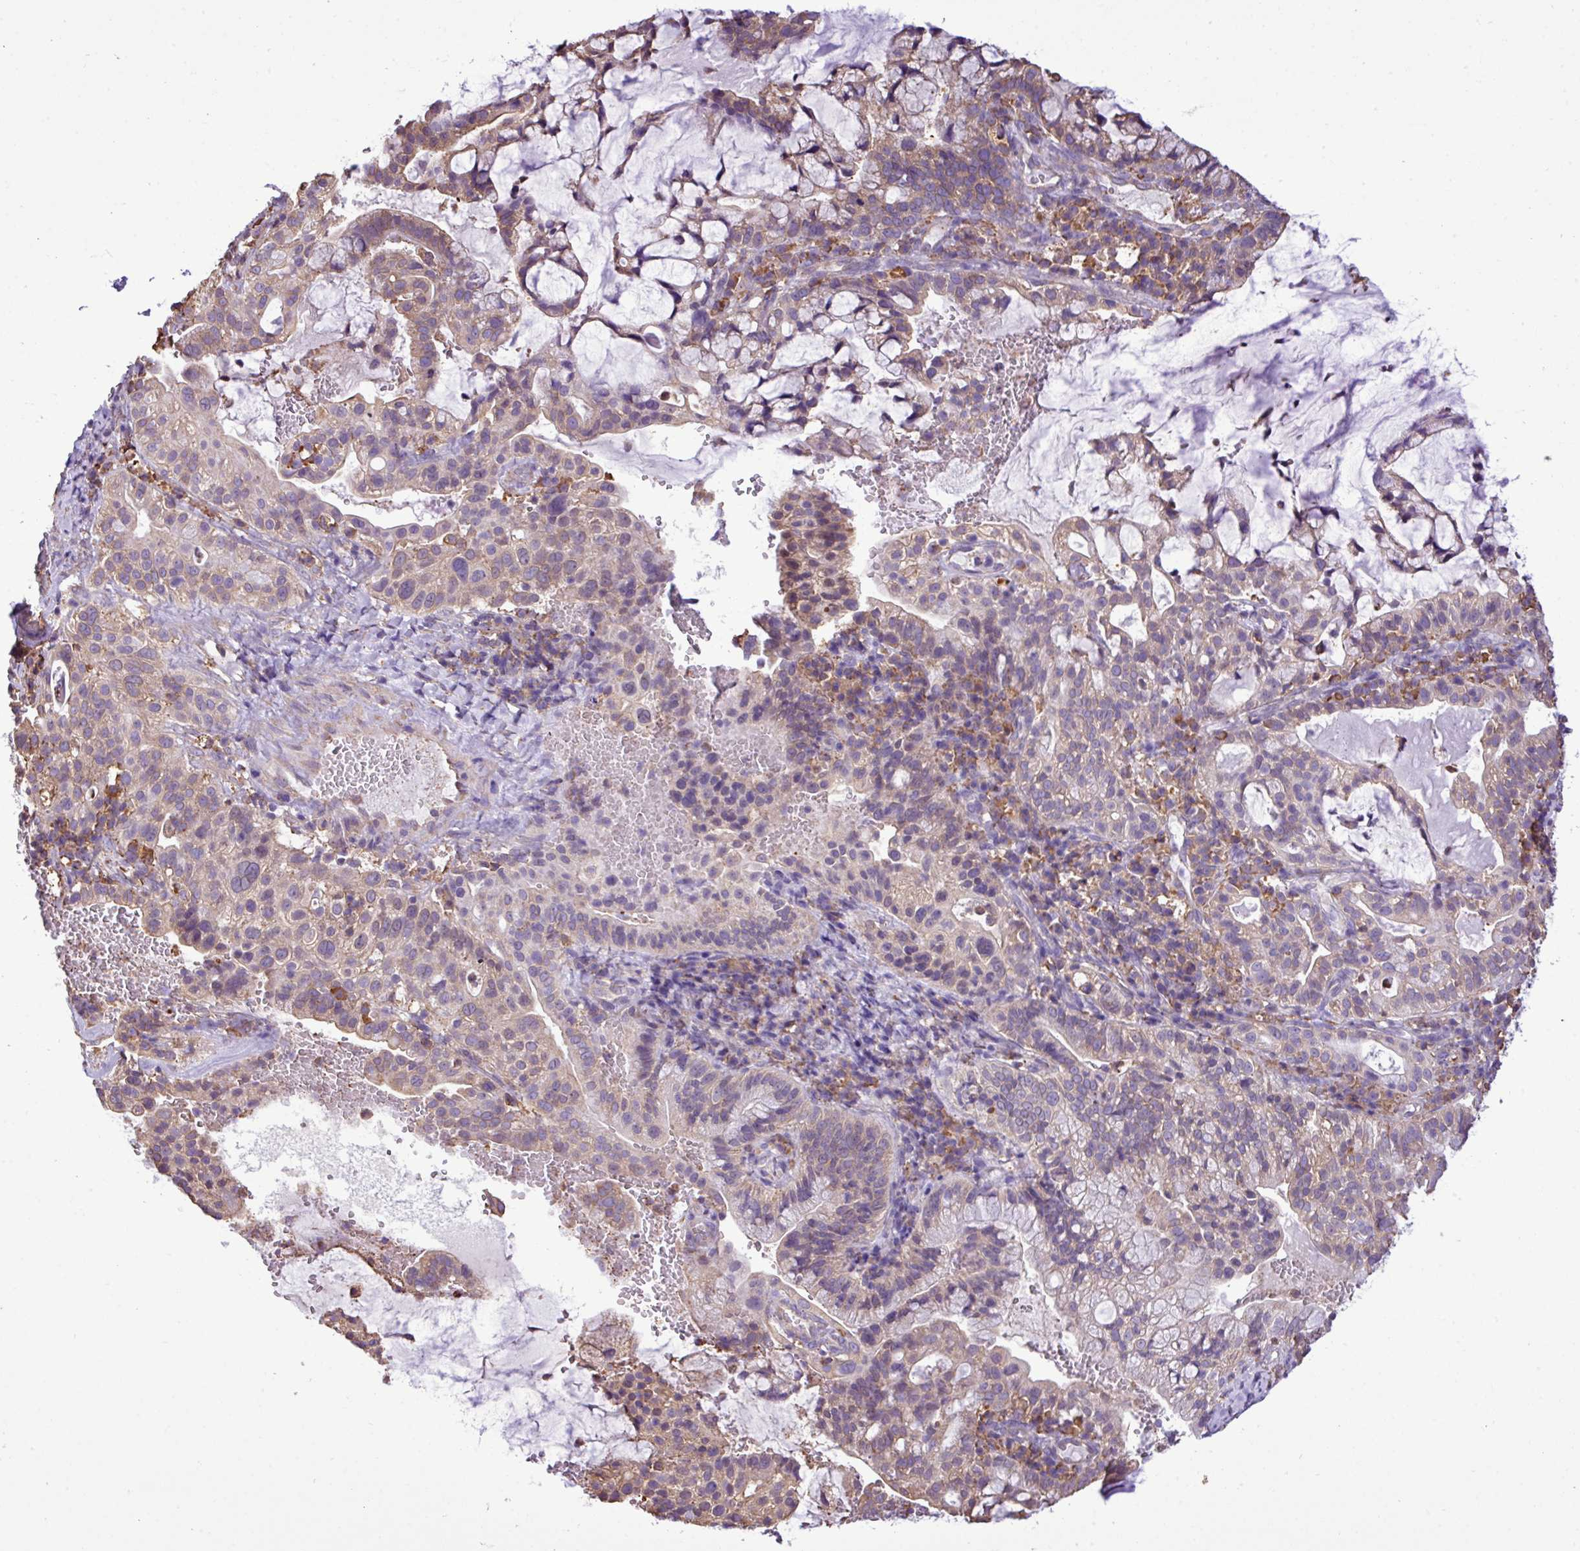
{"staining": {"intensity": "weak", "quantity": "25%-75%", "location": "cytoplasmic/membranous"}, "tissue": "cervical cancer", "cell_type": "Tumor cells", "image_type": "cancer", "snomed": [{"axis": "morphology", "description": "Adenocarcinoma, NOS"}, {"axis": "topography", "description": "Cervix"}], "caption": "DAB (3,3'-diaminobenzidine) immunohistochemical staining of adenocarcinoma (cervical) shows weak cytoplasmic/membranous protein staining in about 25%-75% of tumor cells. (DAB (3,3'-diaminobenzidine) IHC, brown staining for protein, blue staining for nuclei).", "gene": "ZSCAN5A", "patient": {"sex": "female", "age": 41}}